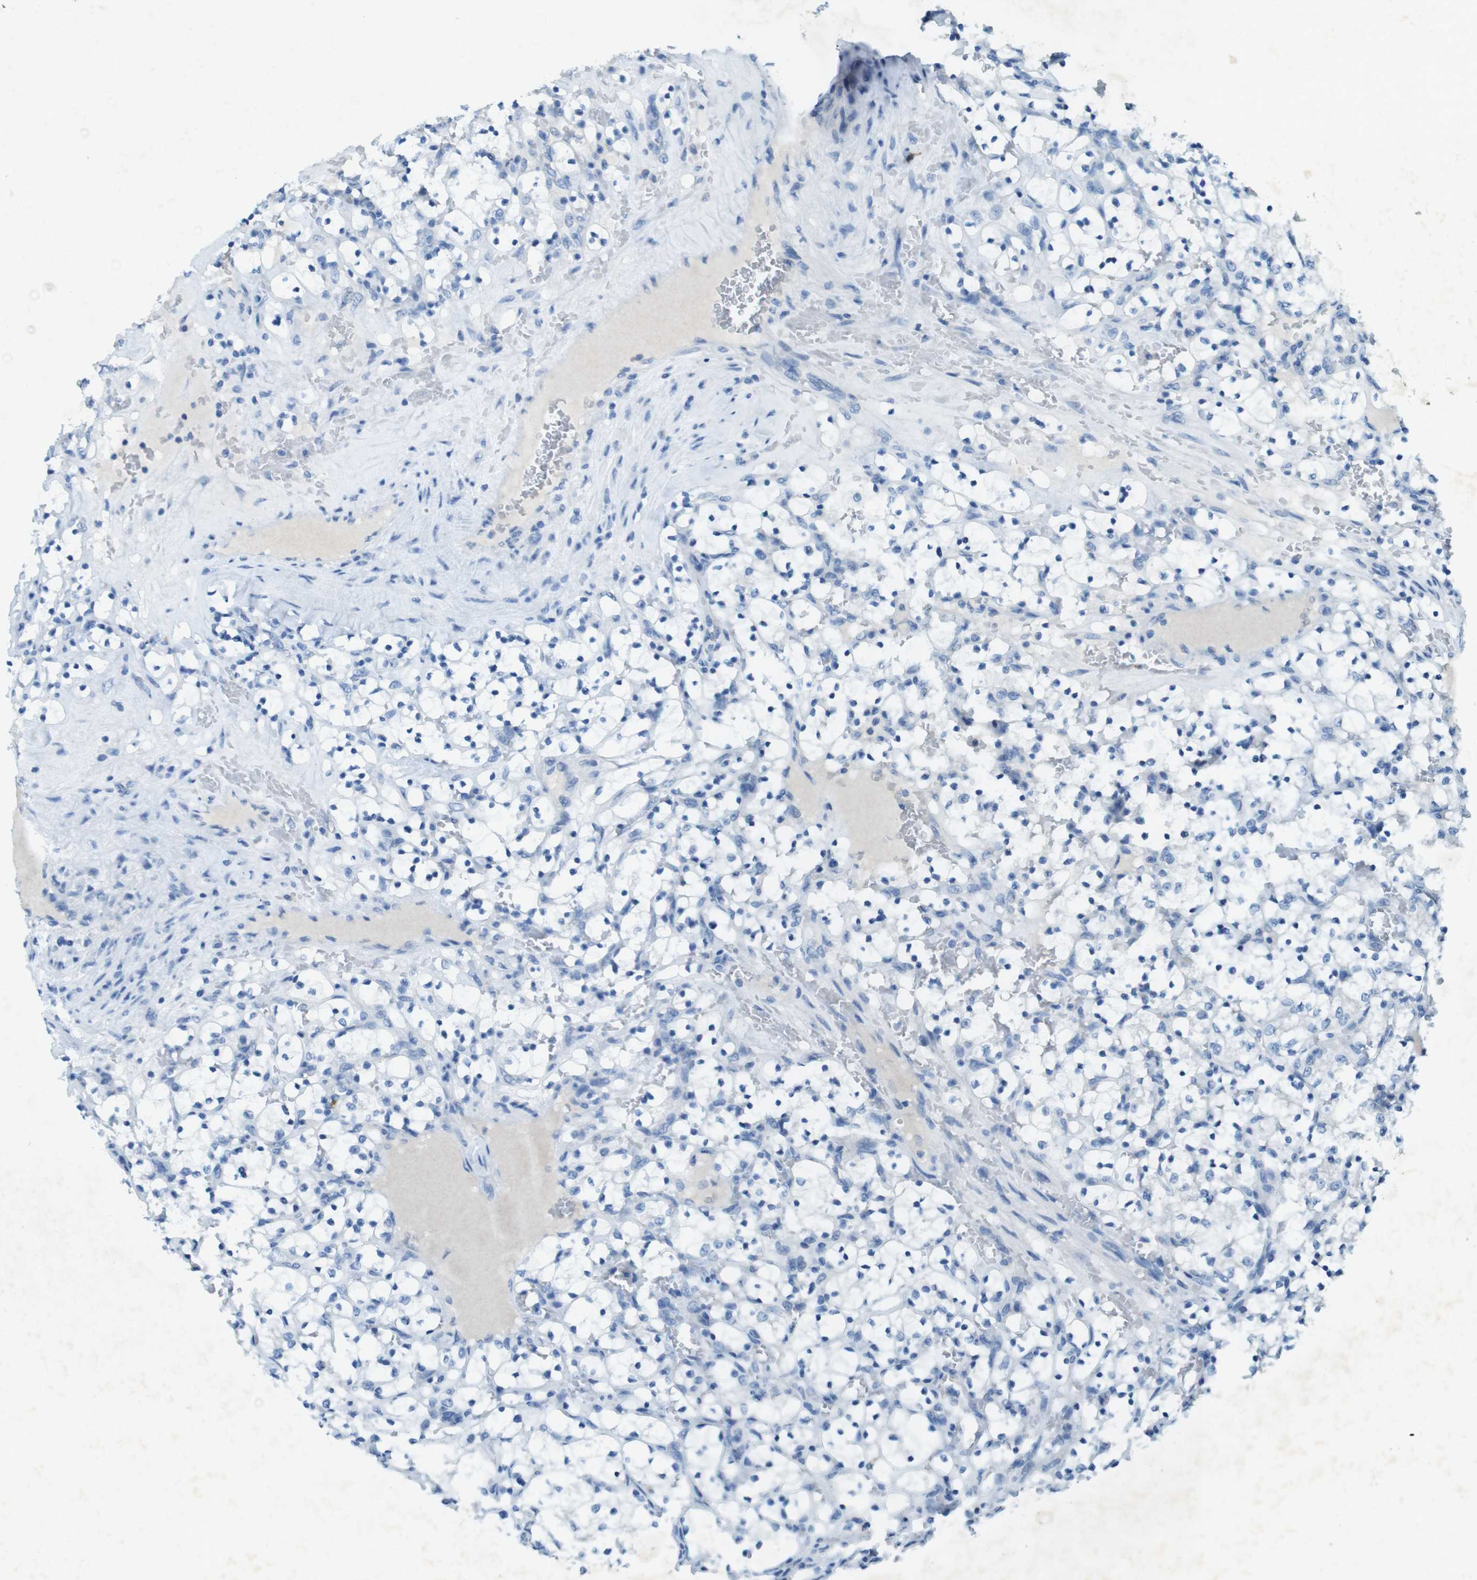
{"staining": {"intensity": "negative", "quantity": "none", "location": "none"}, "tissue": "renal cancer", "cell_type": "Tumor cells", "image_type": "cancer", "snomed": [{"axis": "morphology", "description": "Adenocarcinoma, NOS"}, {"axis": "topography", "description": "Kidney"}], "caption": "This is a photomicrograph of immunohistochemistry staining of renal adenocarcinoma, which shows no staining in tumor cells.", "gene": "CD320", "patient": {"sex": "female", "age": 69}}